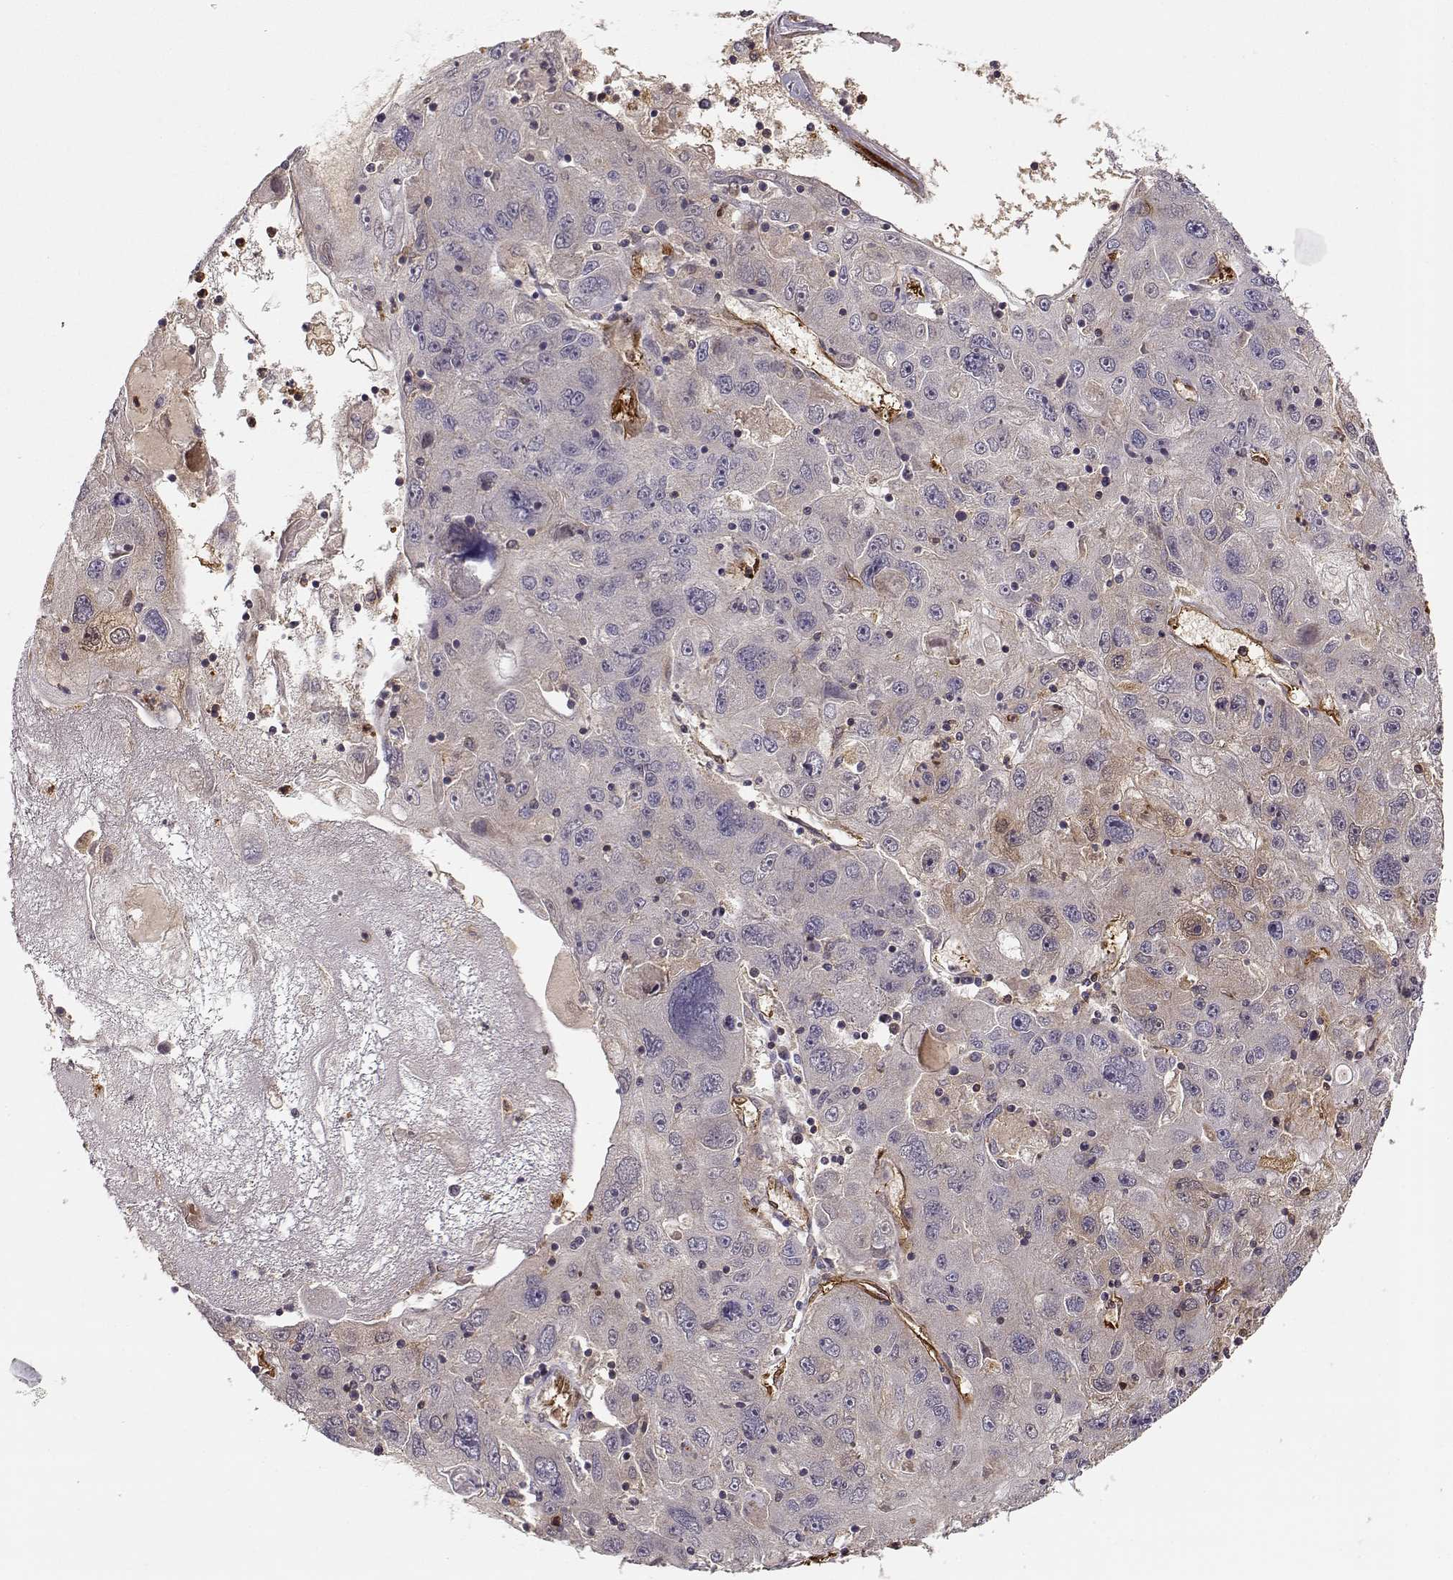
{"staining": {"intensity": "negative", "quantity": "none", "location": "none"}, "tissue": "stomach cancer", "cell_type": "Tumor cells", "image_type": "cancer", "snomed": [{"axis": "morphology", "description": "Adenocarcinoma, NOS"}, {"axis": "topography", "description": "Stomach"}], "caption": "The IHC image has no significant staining in tumor cells of stomach adenocarcinoma tissue.", "gene": "PNP", "patient": {"sex": "male", "age": 56}}